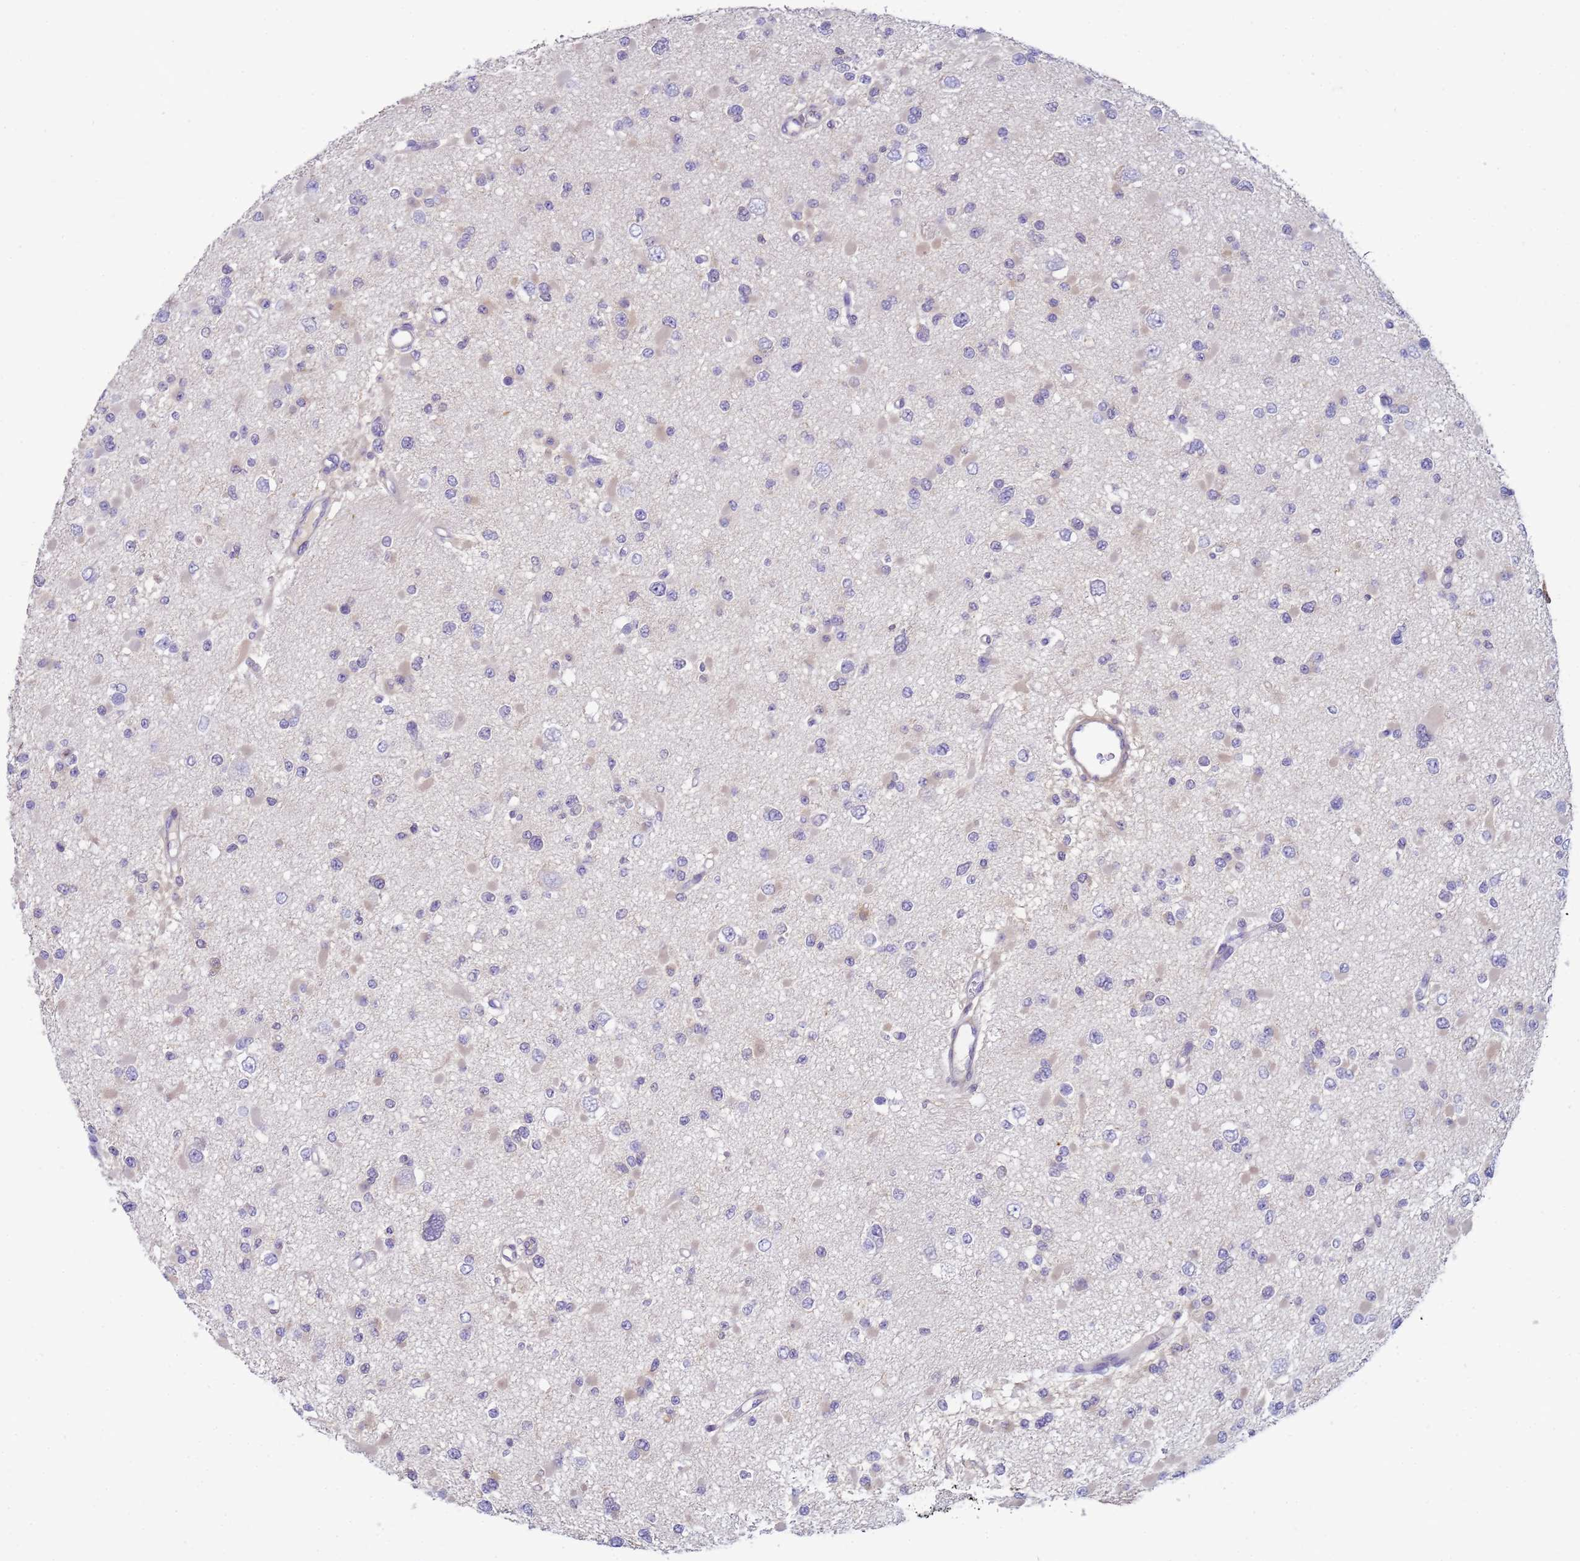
{"staining": {"intensity": "negative", "quantity": "none", "location": "none"}, "tissue": "glioma", "cell_type": "Tumor cells", "image_type": "cancer", "snomed": [{"axis": "morphology", "description": "Glioma, malignant, Low grade"}, {"axis": "topography", "description": "Brain"}], "caption": "Immunohistochemistry of malignant glioma (low-grade) reveals no positivity in tumor cells. (Immunohistochemistry (ihc), brightfield microscopy, high magnification).", "gene": "KLHL13", "patient": {"sex": "female", "age": 22}}